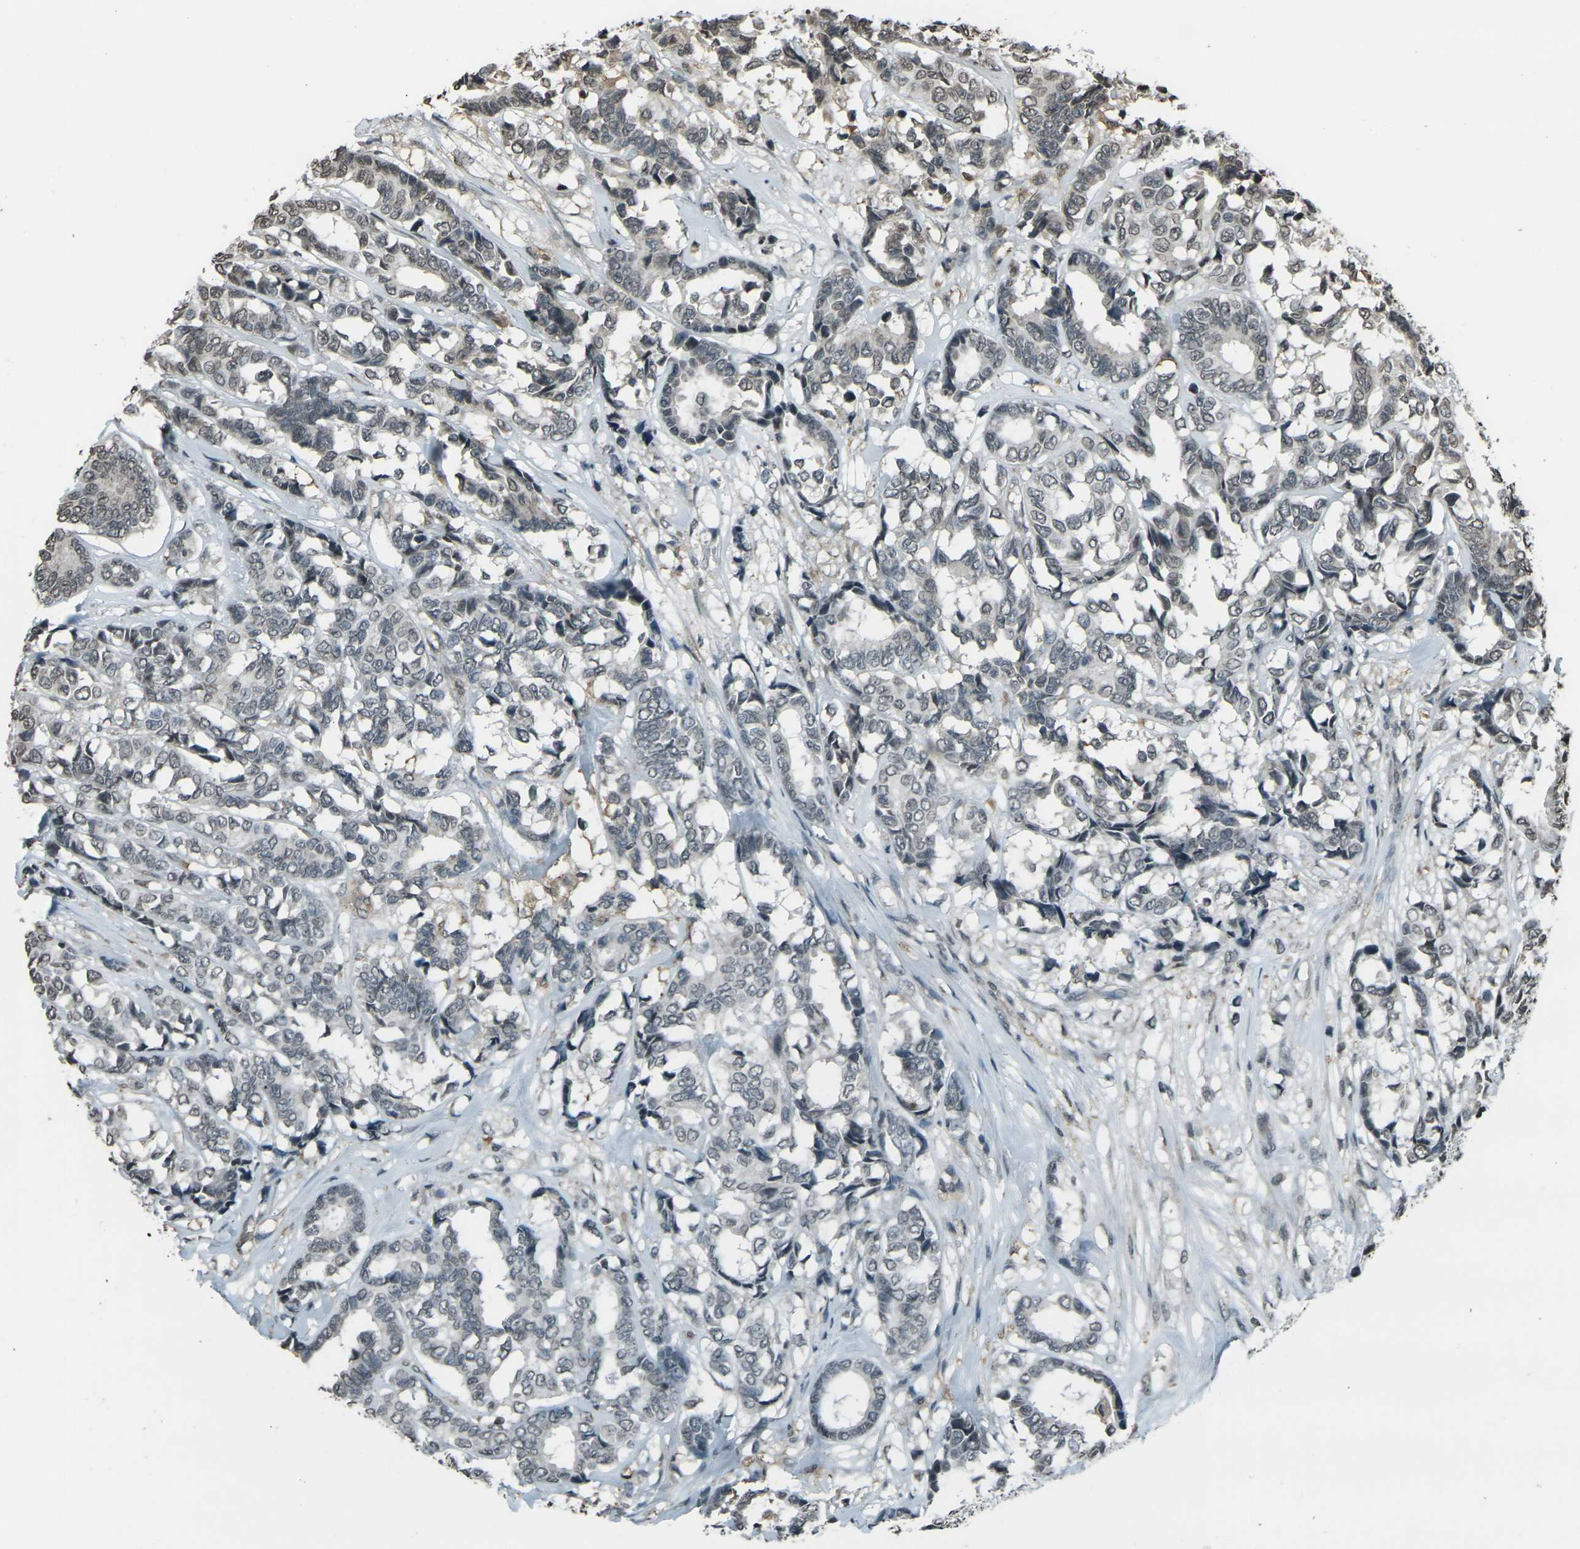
{"staining": {"intensity": "weak", "quantity": "<25%", "location": "nuclear"}, "tissue": "breast cancer", "cell_type": "Tumor cells", "image_type": "cancer", "snomed": [{"axis": "morphology", "description": "Duct carcinoma"}, {"axis": "topography", "description": "Breast"}], "caption": "The IHC image has no significant staining in tumor cells of breast cancer (infiltrating ductal carcinoma) tissue.", "gene": "PRPF8", "patient": {"sex": "female", "age": 87}}